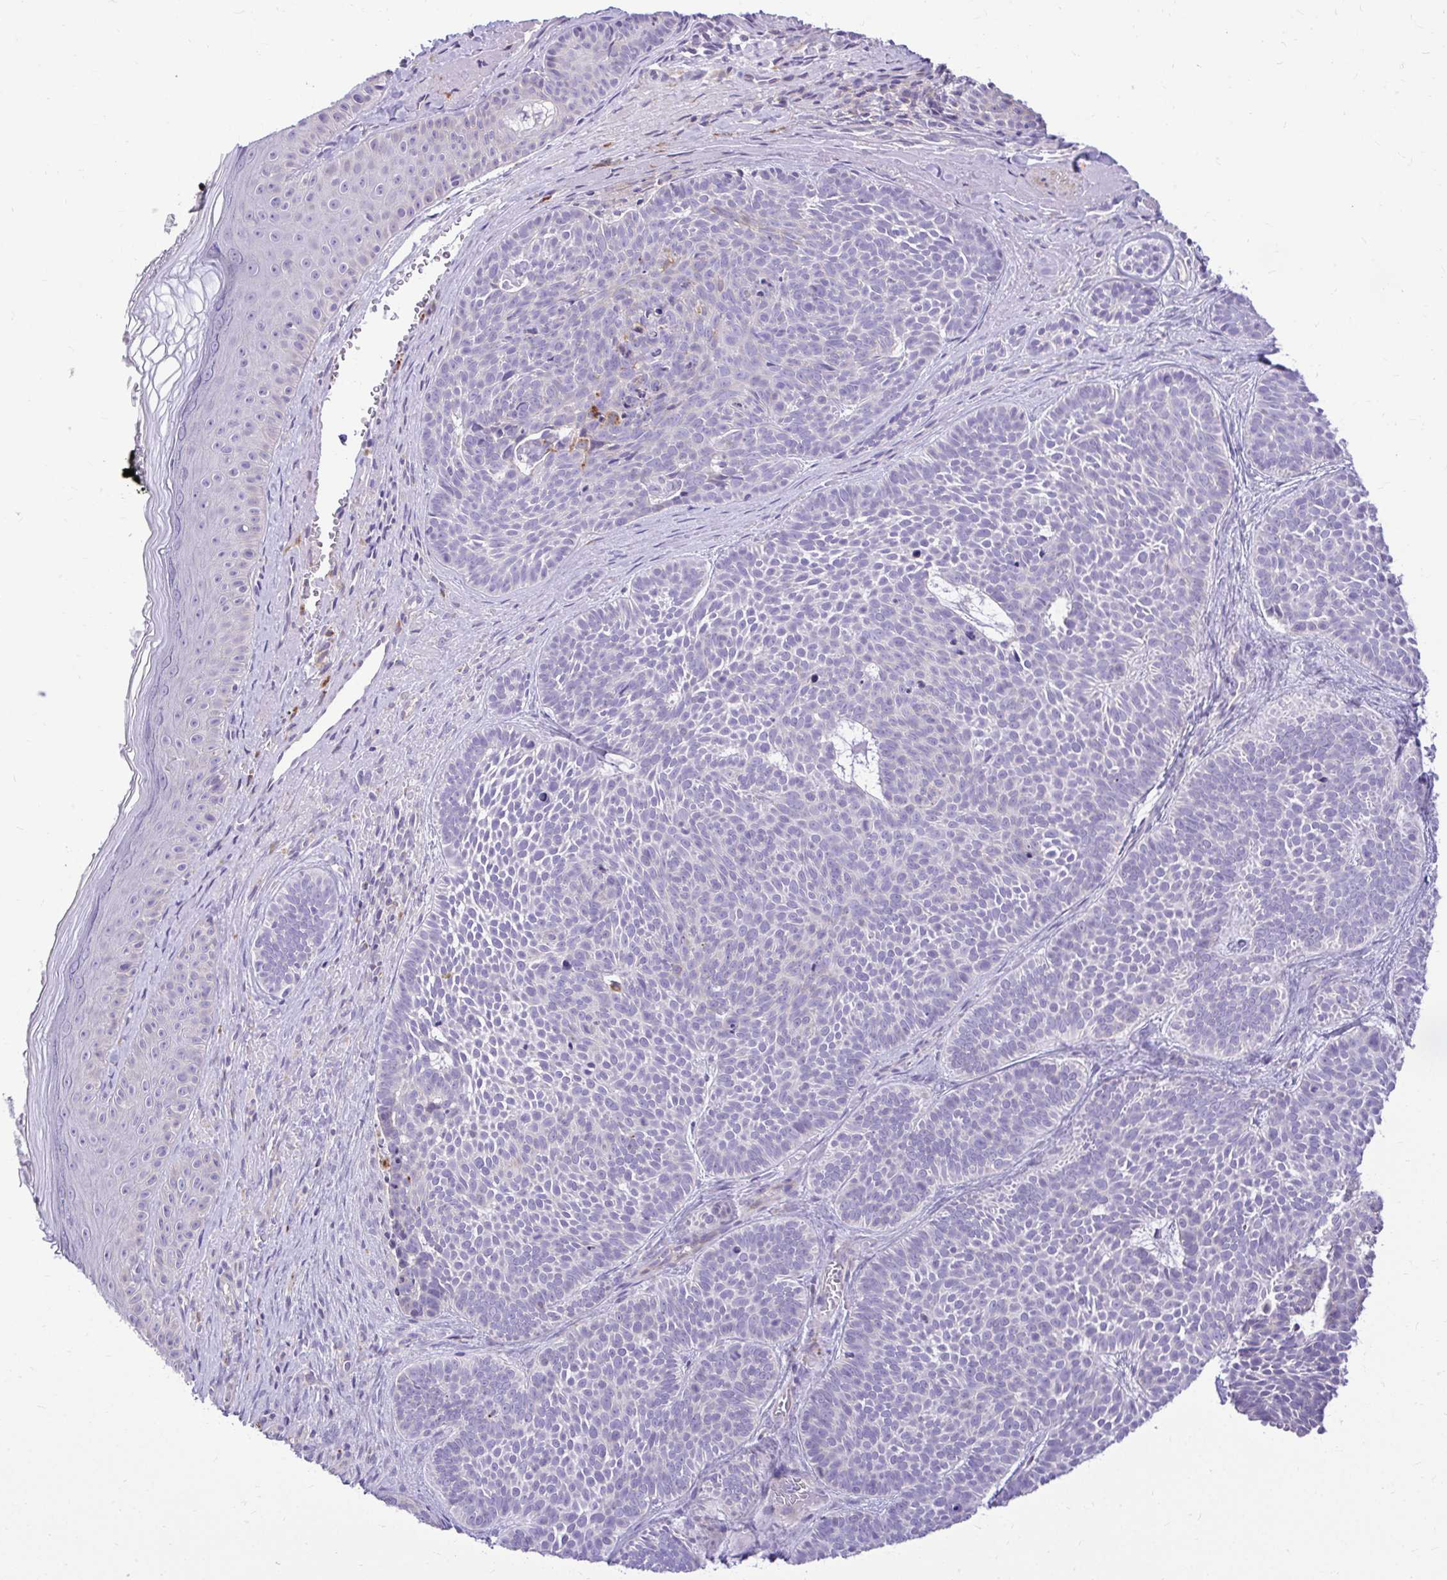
{"staining": {"intensity": "negative", "quantity": "none", "location": "none"}, "tissue": "skin cancer", "cell_type": "Tumor cells", "image_type": "cancer", "snomed": [{"axis": "morphology", "description": "Basal cell carcinoma"}, {"axis": "topography", "description": "Skin"}], "caption": "Immunohistochemistry (IHC) histopathology image of human skin cancer stained for a protein (brown), which exhibits no staining in tumor cells.", "gene": "PKN3", "patient": {"sex": "male", "age": 81}}